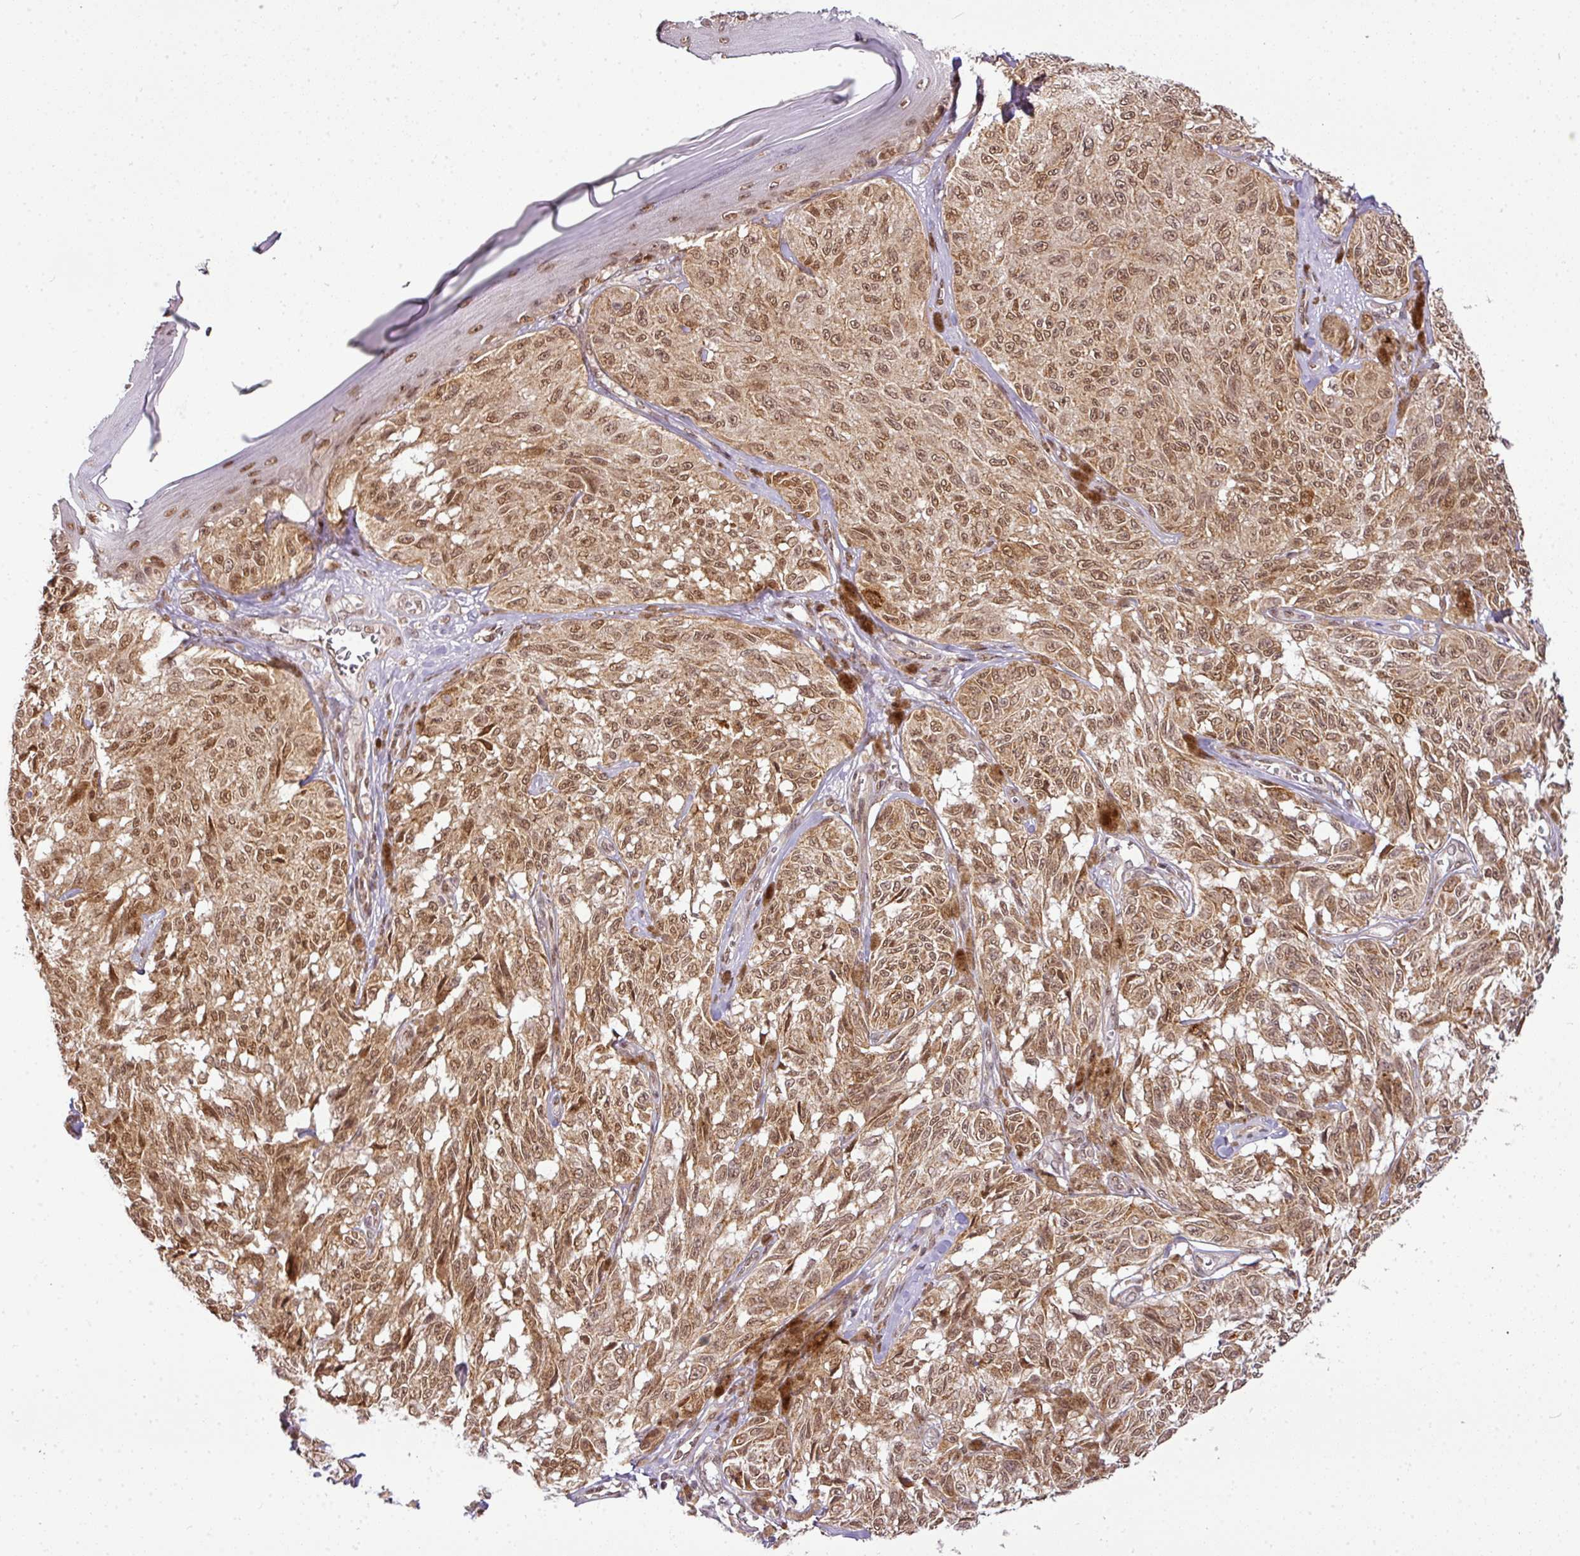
{"staining": {"intensity": "moderate", "quantity": ">75%", "location": "cytoplasmic/membranous,nuclear"}, "tissue": "melanoma", "cell_type": "Tumor cells", "image_type": "cancer", "snomed": [{"axis": "morphology", "description": "Malignant melanoma, NOS"}, {"axis": "topography", "description": "Skin"}], "caption": "Melanoma stained for a protein (brown) demonstrates moderate cytoplasmic/membranous and nuclear positive staining in about >75% of tumor cells.", "gene": "C1orf226", "patient": {"sex": "male", "age": 68}}